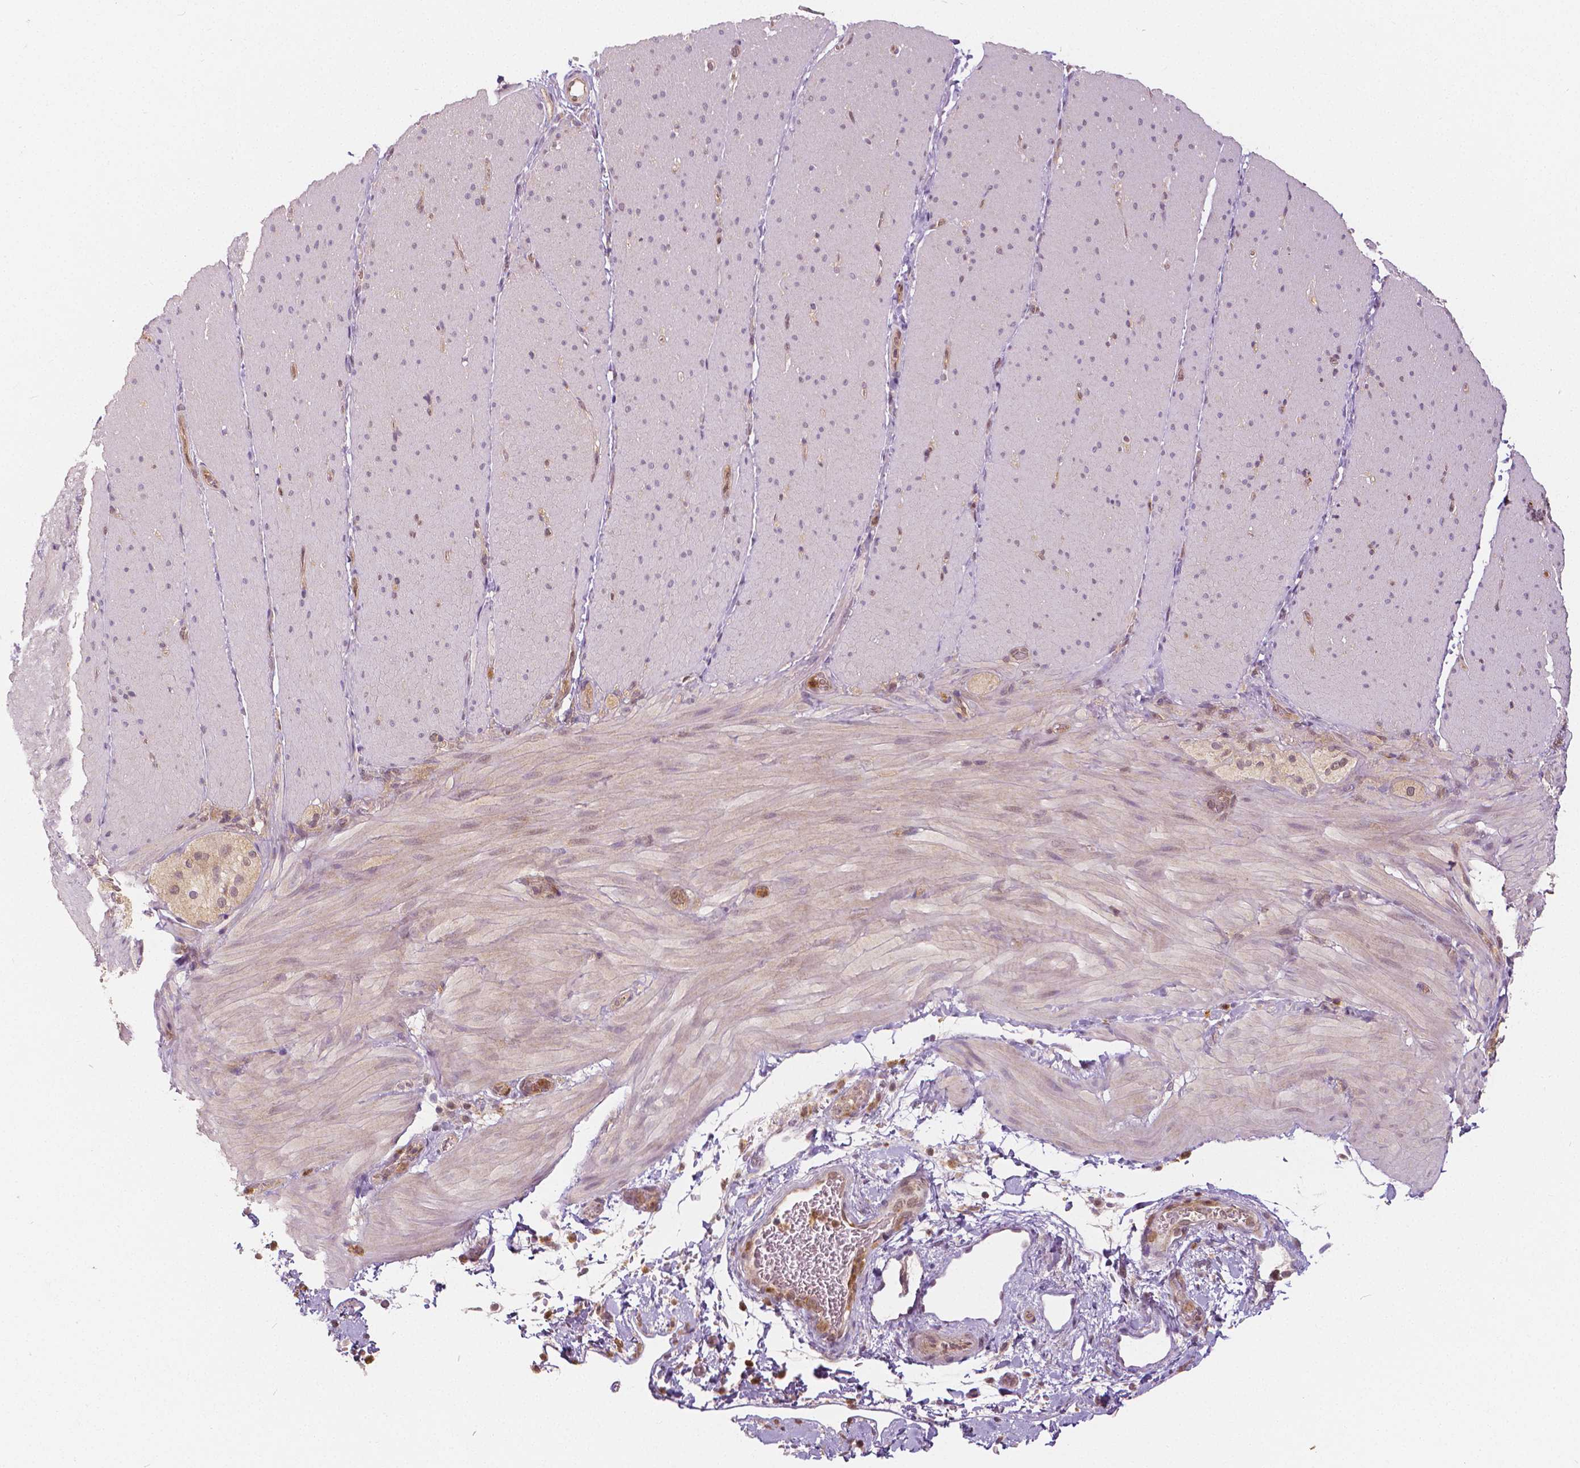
{"staining": {"intensity": "negative", "quantity": "none", "location": "none"}, "tissue": "smooth muscle", "cell_type": "Smooth muscle cells", "image_type": "normal", "snomed": [{"axis": "morphology", "description": "Normal tissue, NOS"}, {"axis": "topography", "description": "Smooth muscle"}, {"axis": "topography", "description": "Colon"}], "caption": "This is an immunohistochemistry image of normal smooth muscle. There is no positivity in smooth muscle cells.", "gene": "NAPRT", "patient": {"sex": "male", "age": 73}}